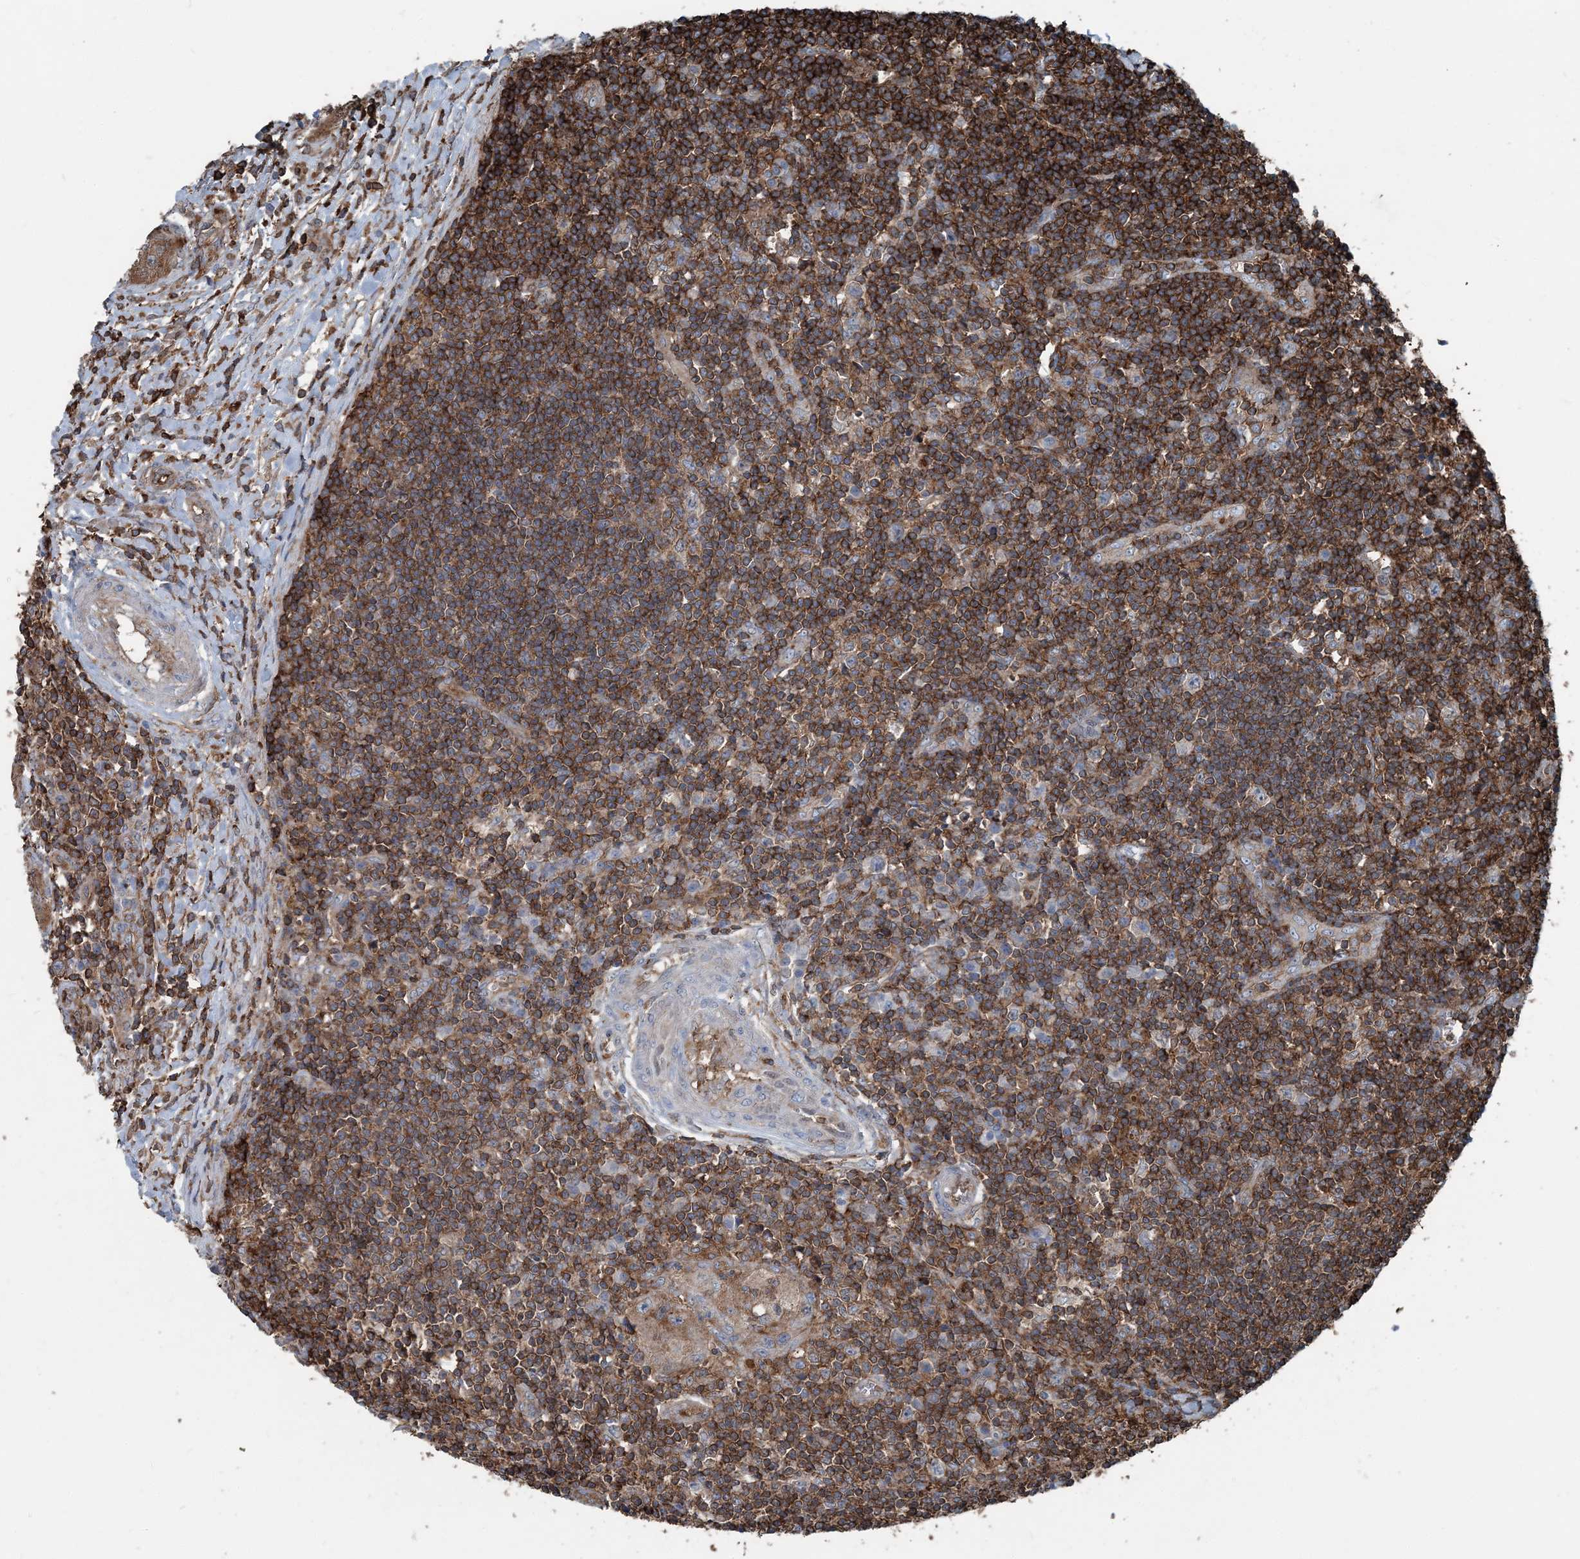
{"staining": {"intensity": "strong", "quantity": ">75%", "location": "cytoplasmic/membranous"}, "tissue": "lymph node", "cell_type": "Non-germinal center cells", "image_type": "normal", "snomed": [{"axis": "morphology", "description": "Normal tissue, NOS"}, {"axis": "morphology", "description": "Squamous cell carcinoma, metastatic, NOS"}, {"axis": "topography", "description": "Lymph node"}], "caption": "Human lymph node stained with a brown dye displays strong cytoplasmic/membranous positive positivity in approximately >75% of non-germinal center cells.", "gene": "CFL1", "patient": {"sex": "male", "age": 73}}